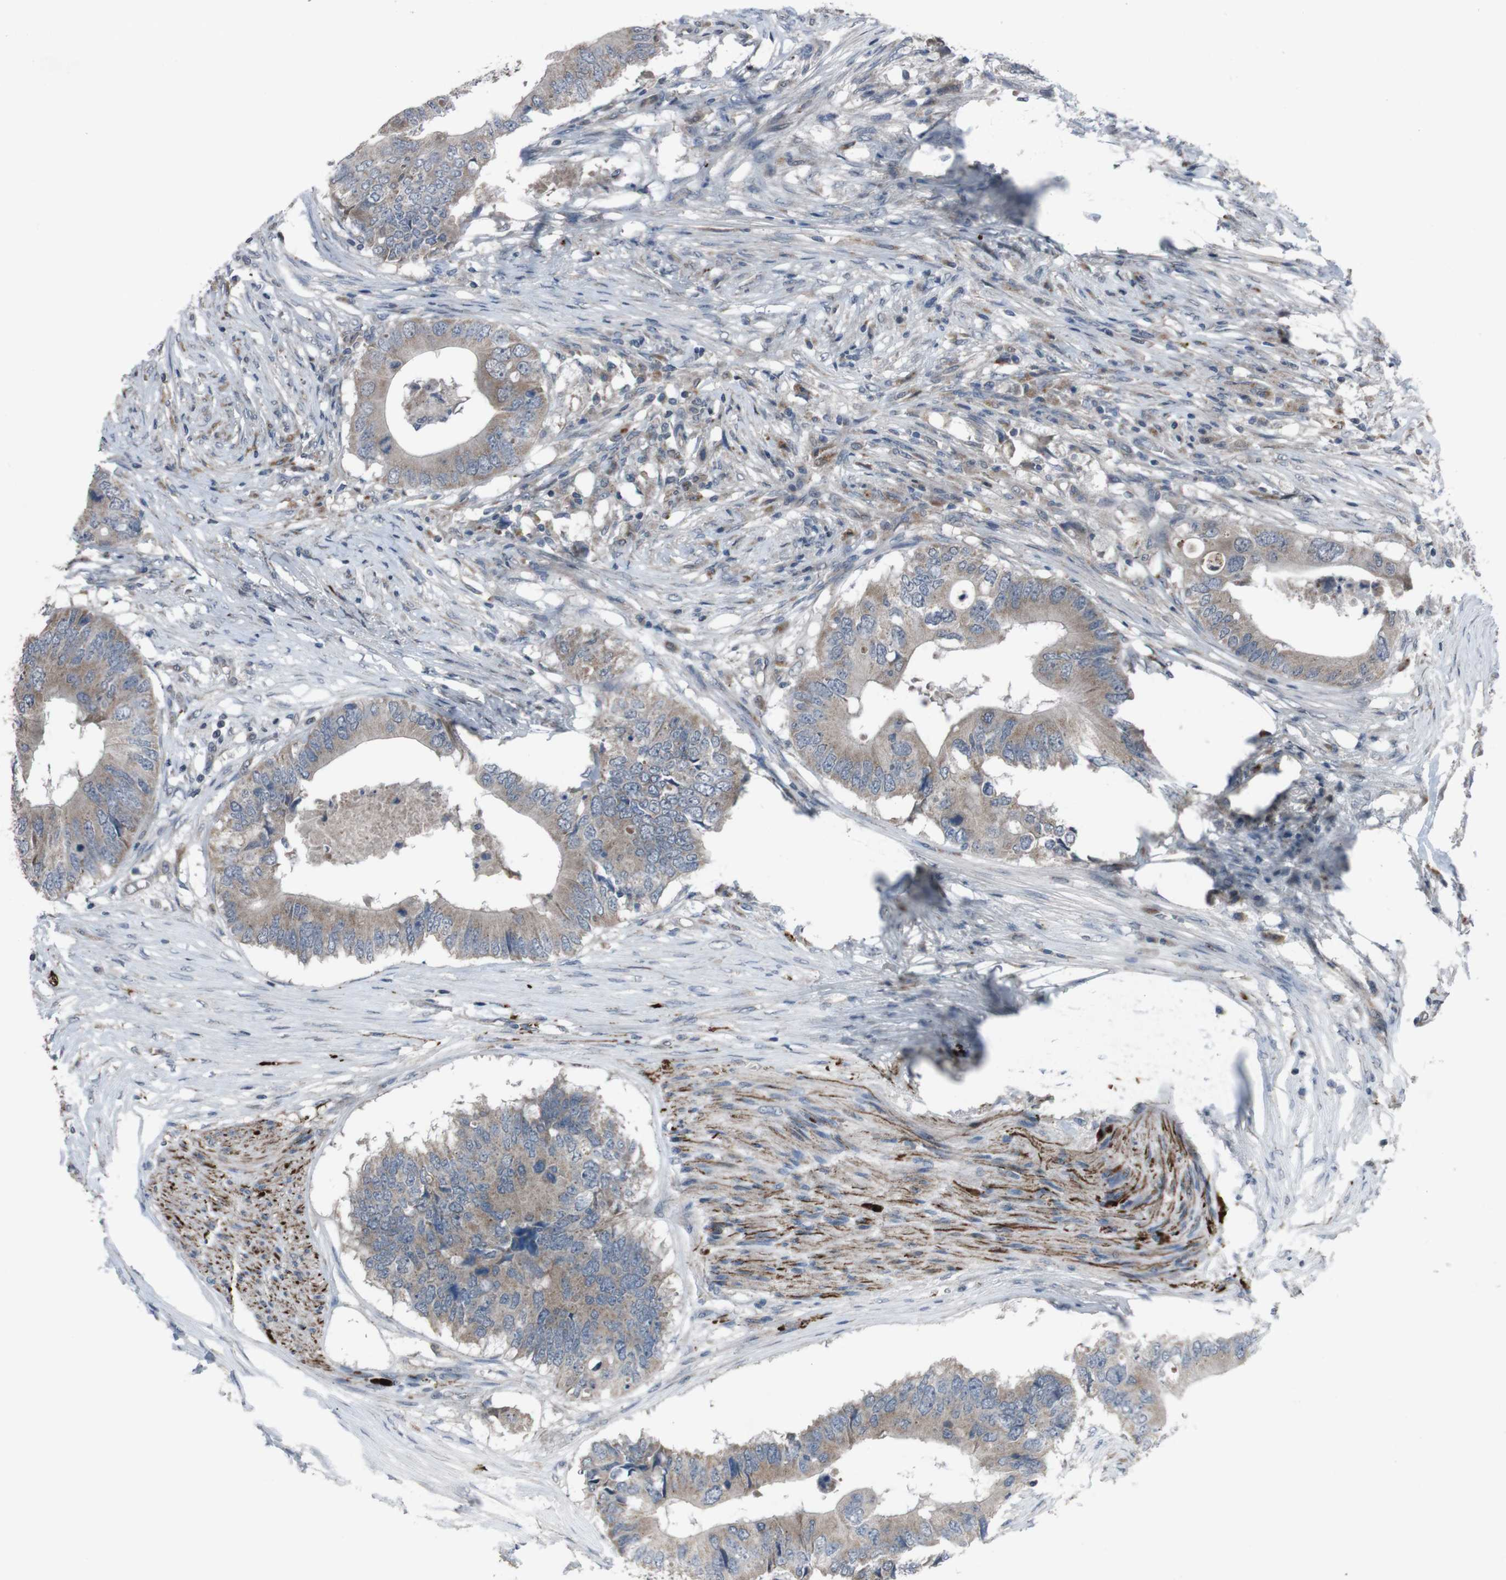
{"staining": {"intensity": "weak", "quantity": ">75%", "location": "cytoplasmic/membranous"}, "tissue": "colorectal cancer", "cell_type": "Tumor cells", "image_type": "cancer", "snomed": [{"axis": "morphology", "description": "Adenocarcinoma, NOS"}, {"axis": "topography", "description": "Colon"}], "caption": "A brown stain highlights weak cytoplasmic/membranous expression of a protein in human adenocarcinoma (colorectal) tumor cells.", "gene": "EFNA5", "patient": {"sex": "male", "age": 71}}